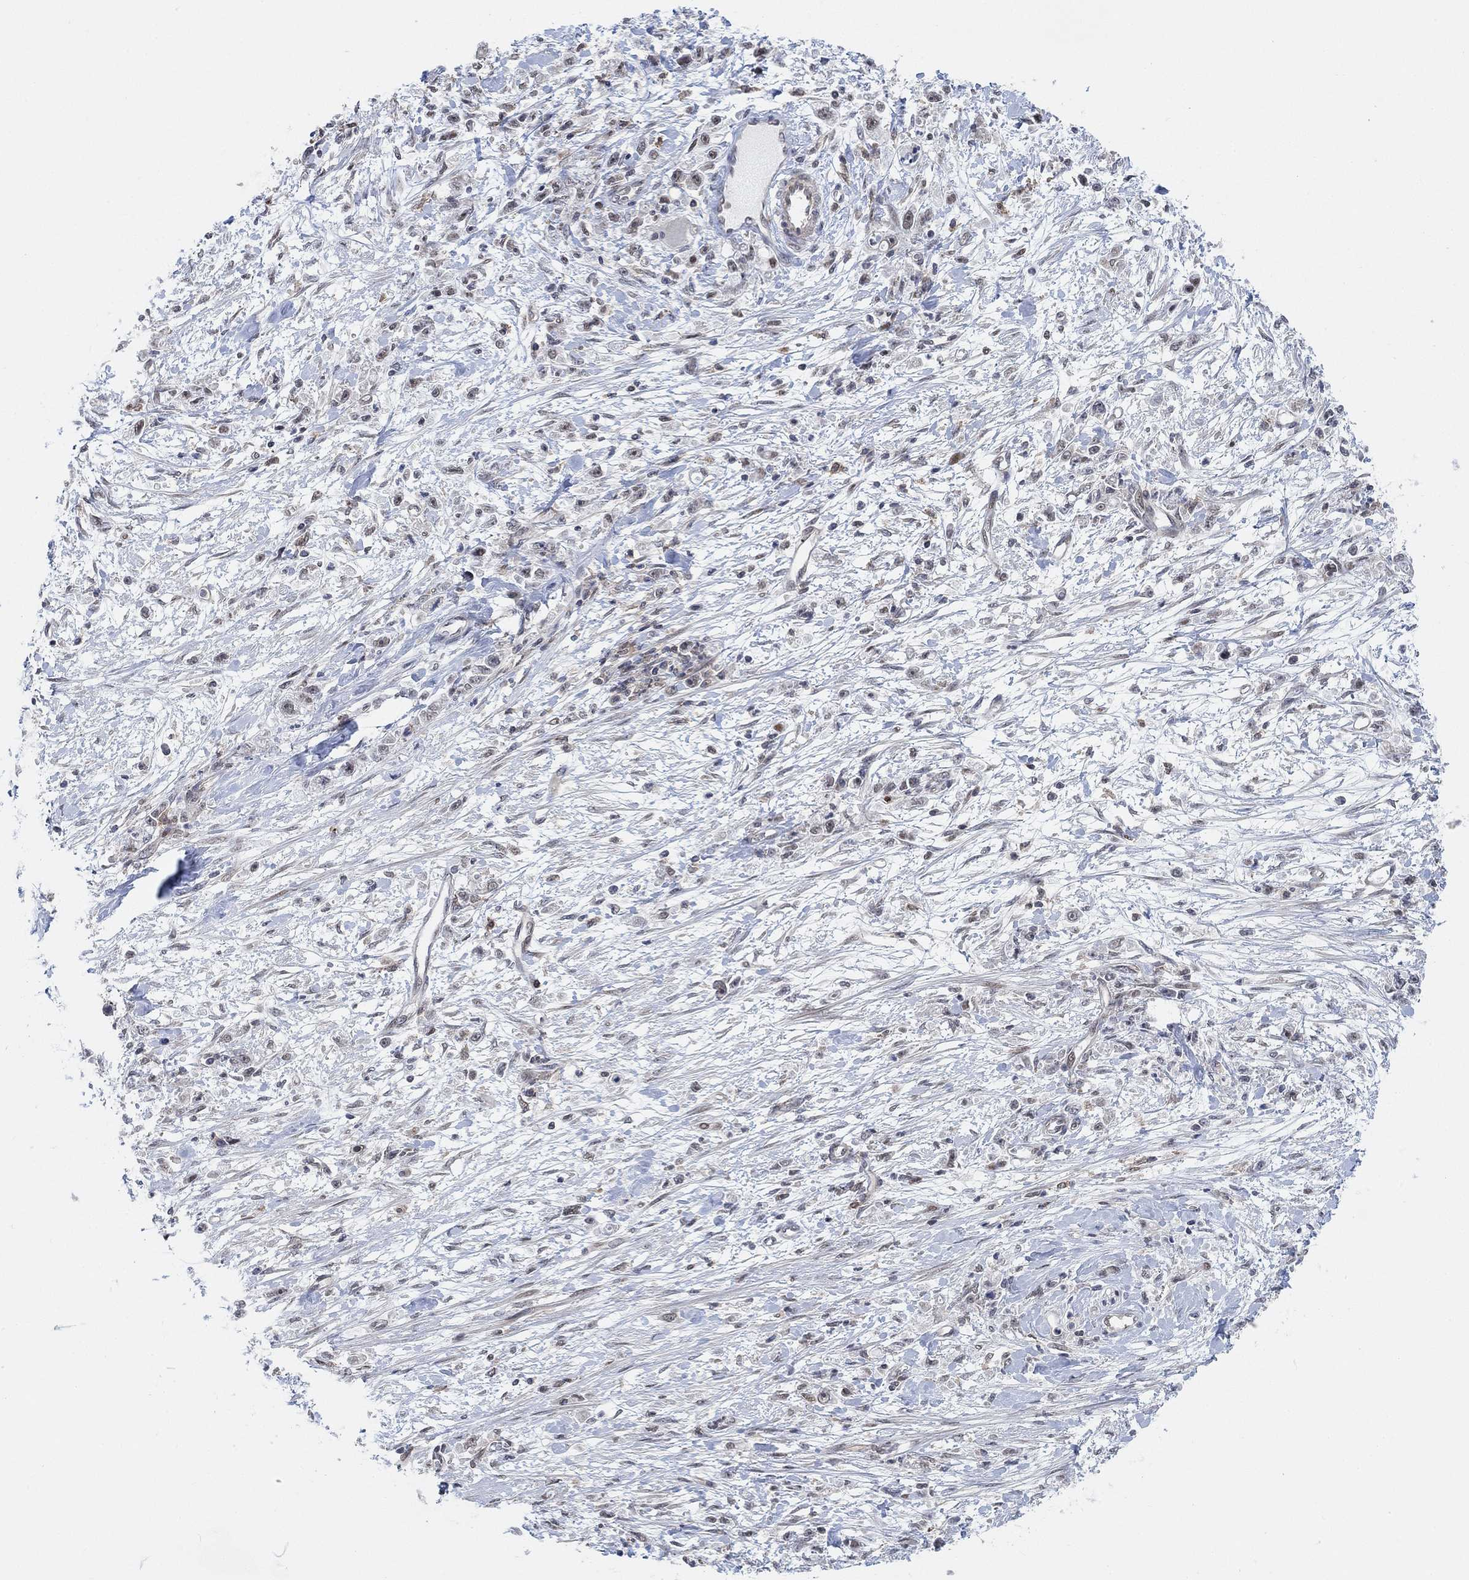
{"staining": {"intensity": "negative", "quantity": "none", "location": "none"}, "tissue": "stomach cancer", "cell_type": "Tumor cells", "image_type": "cancer", "snomed": [{"axis": "morphology", "description": "Adenocarcinoma, NOS"}, {"axis": "topography", "description": "Stomach"}], "caption": "A high-resolution histopathology image shows immunohistochemistry staining of adenocarcinoma (stomach), which reveals no significant expression in tumor cells. (Stains: DAB (3,3'-diaminobenzidine) immunohistochemistry (IHC) with hematoxylin counter stain, Microscopy: brightfield microscopy at high magnification).", "gene": "PWWP2B", "patient": {"sex": "female", "age": 59}}